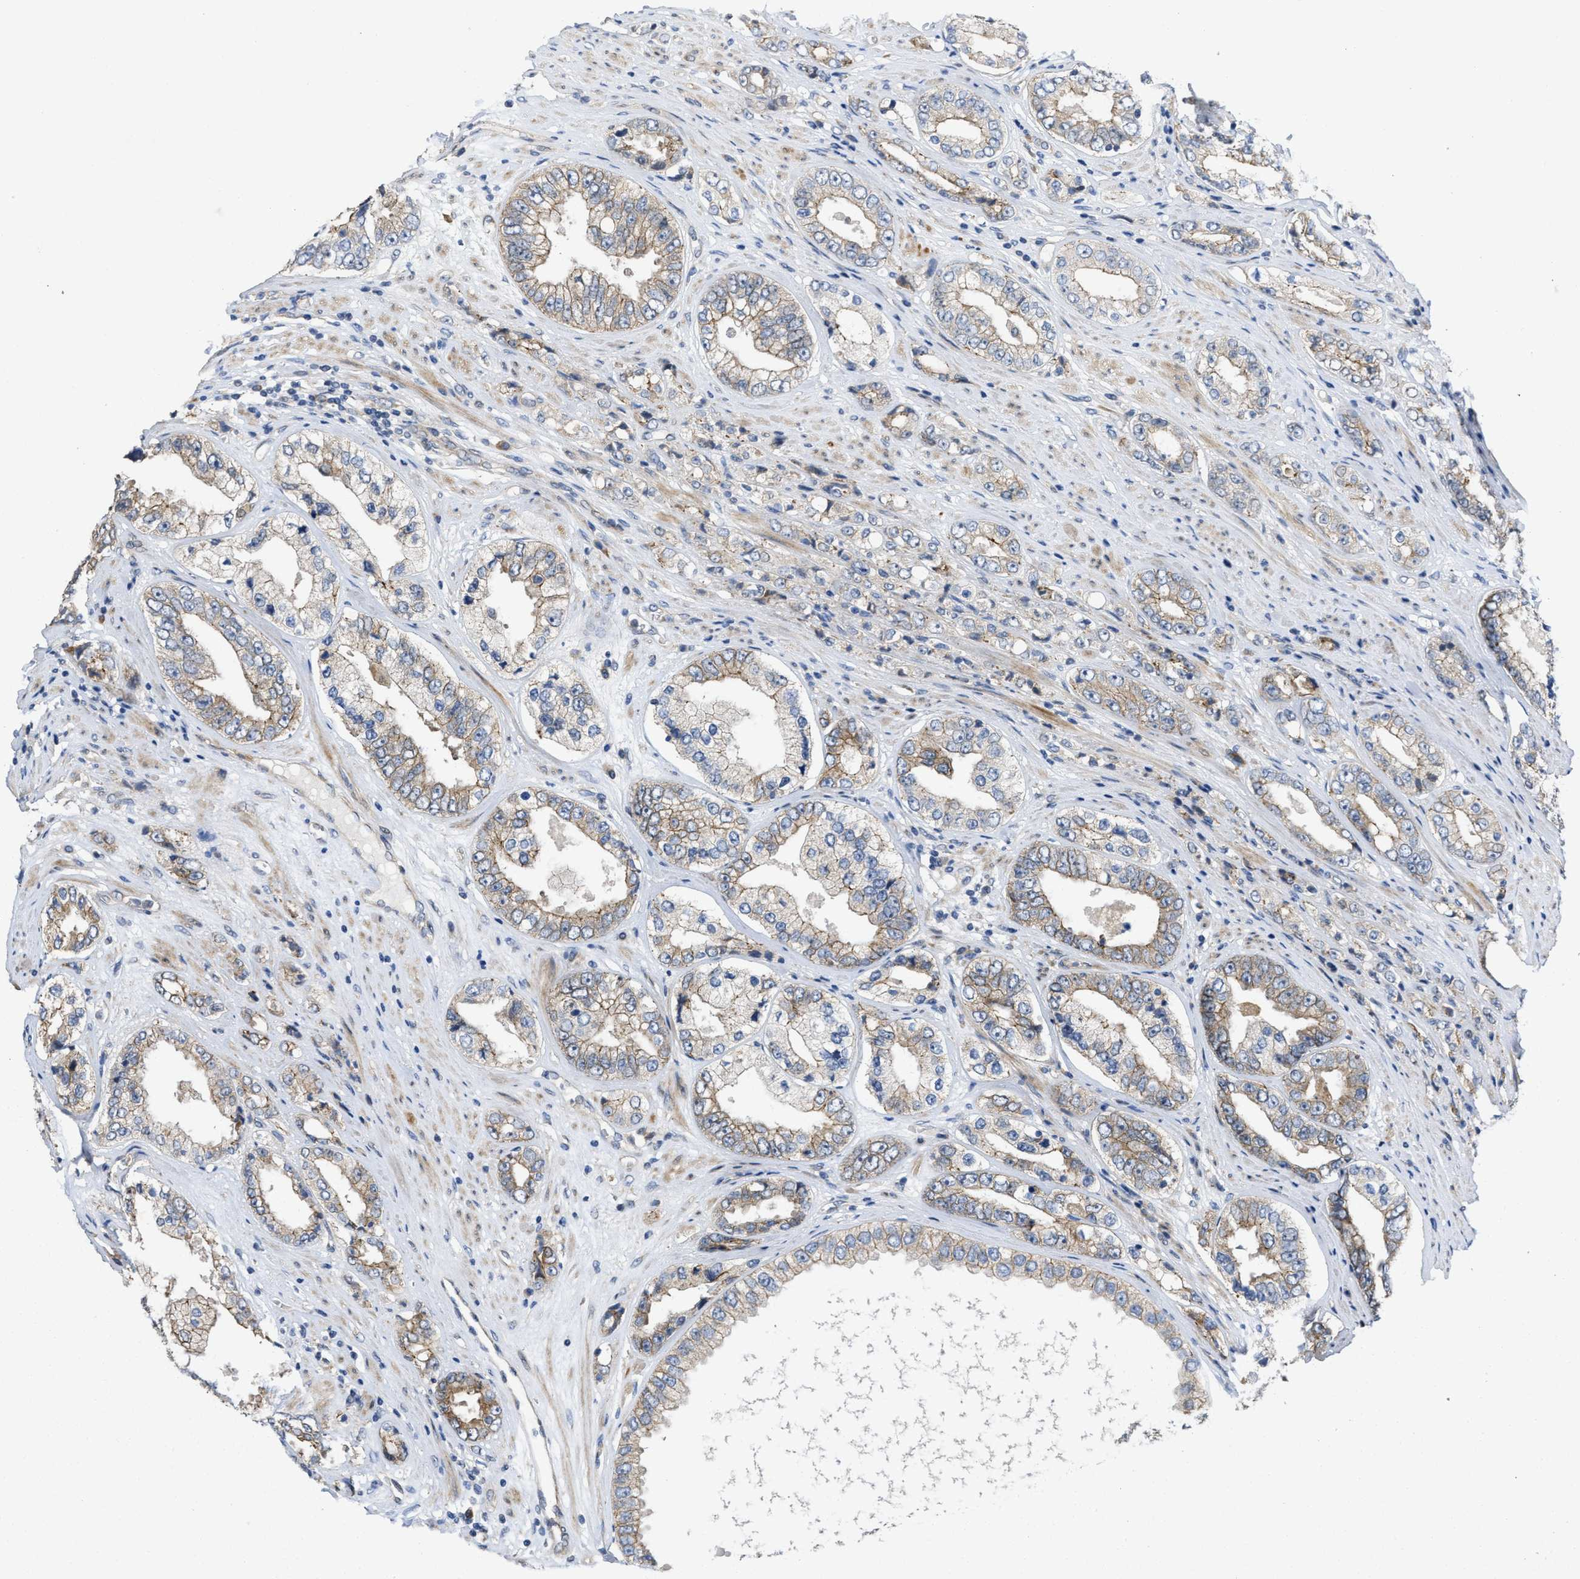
{"staining": {"intensity": "weak", "quantity": "25%-75%", "location": "cytoplasmic/membranous"}, "tissue": "prostate cancer", "cell_type": "Tumor cells", "image_type": "cancer", "snomed": [{"axis": "morphology", "description": "Adenocarcinoma, High grade"}, {"axis": "topography", "description": "Prostate"}], "caption": "Human prostate cancer (adenocarcinoma (high-grade)) stained for a protein (brown) reveals weak cytoplasmic/membranous positive positivity in approximately 25%-75% of tumor cells.", "gene": "CDPF1", "patient": {"sex": "male", "age": 61}}